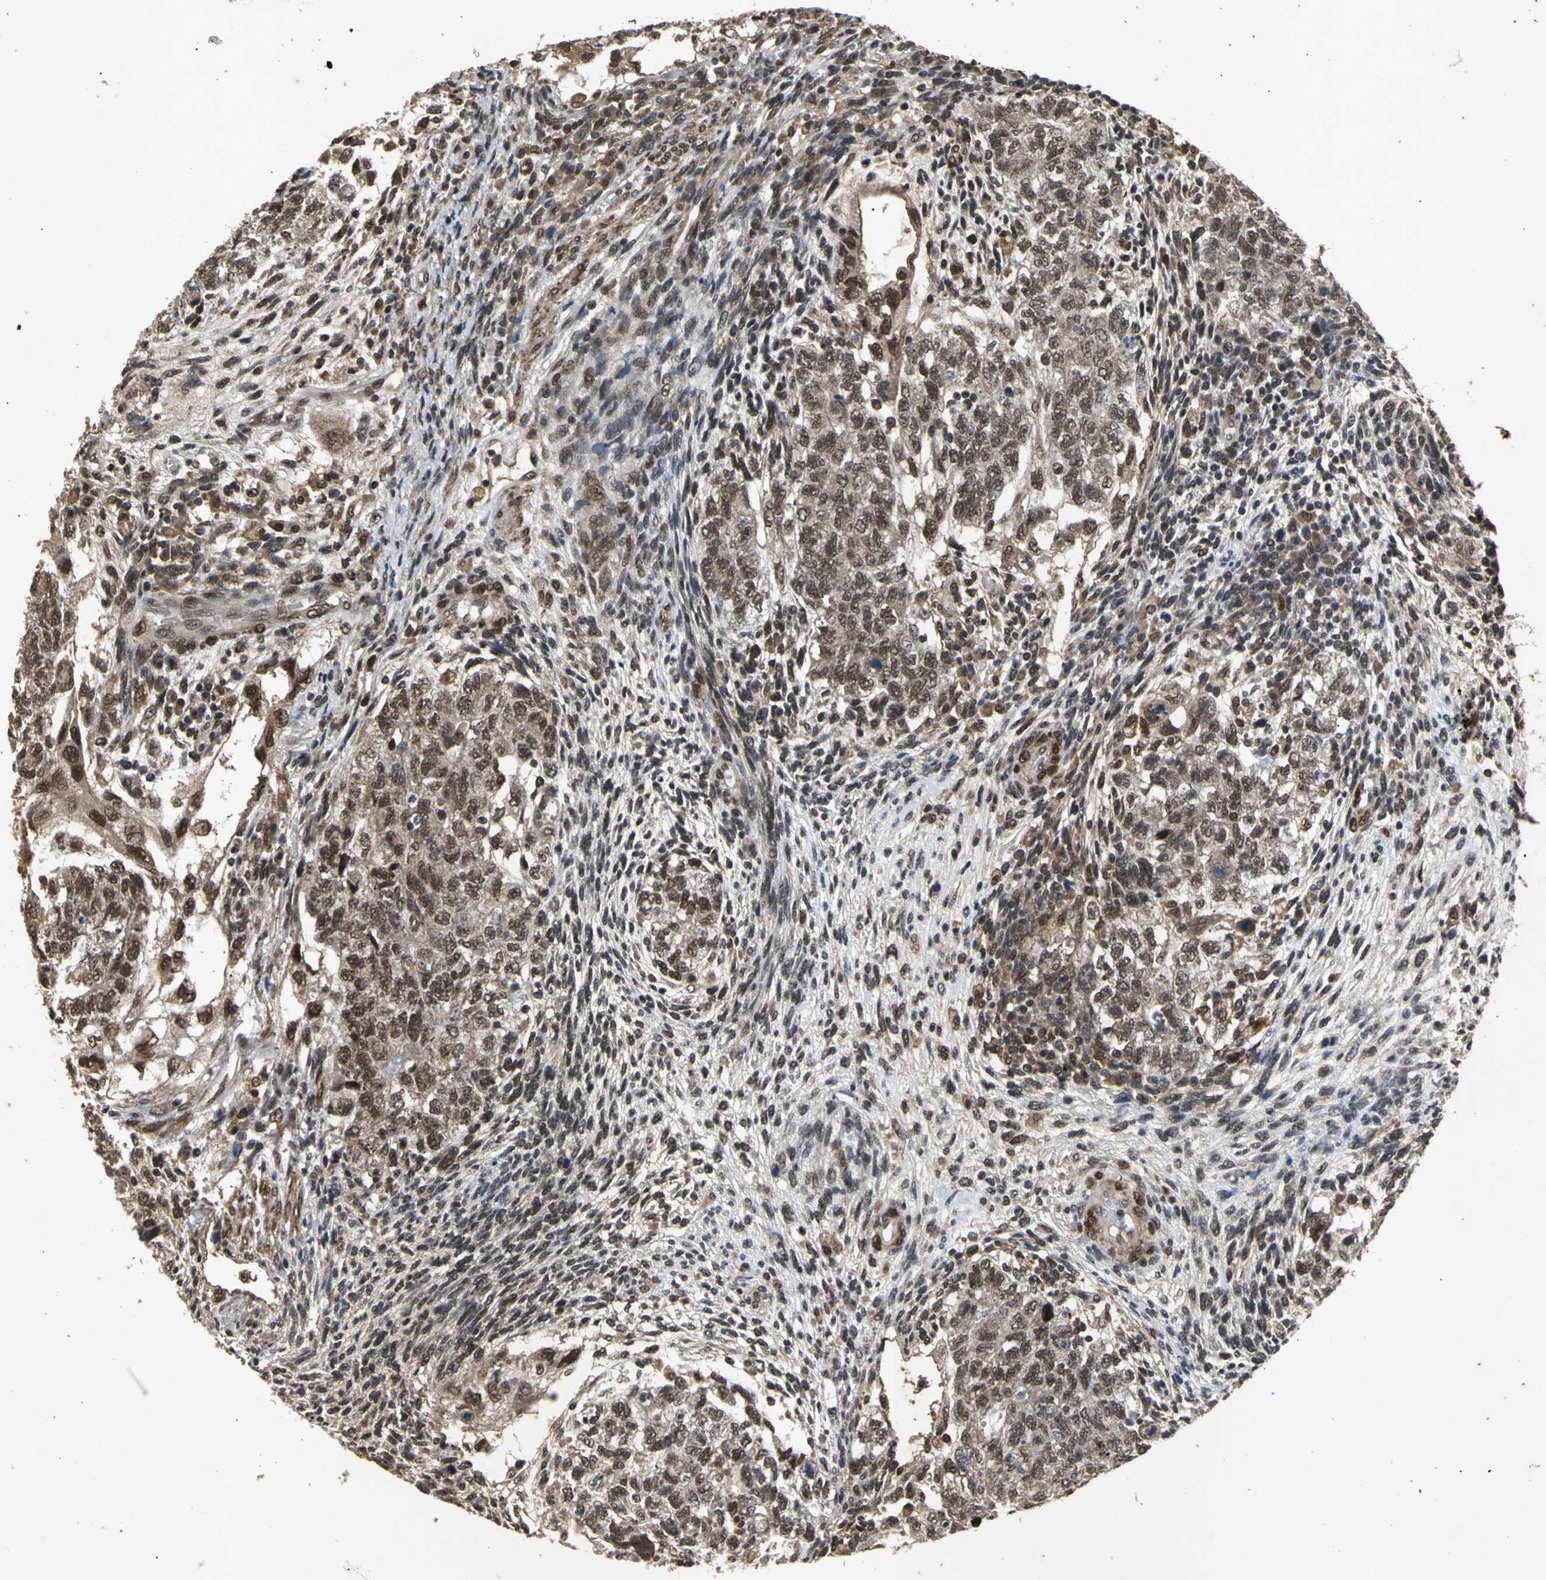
{"staining": {"intensity": "moderate", "quantity": ">75%", "location": "cytoplasmic/membranous,nuclear"}, "tissue": "testis cancer", "cell_type": "Tumor cells", "image_type": "cancer", "snomed": [{"axis": "morphology", "description": "Normal tissue, NOS"}, {"axis": "morphology", "description": "Carcinoma, Embryonal, NOS"}, {"axis": "topography", "description": "Testis"}], "caption": "Testis cancer (embryonal carcinoma) stained for a protein shows moderate cytoplasmic/membranous and nuclear positivity in tumor cells.", "gene": "NOTCH3", "patient": {"sex": "male", "age": 36}}